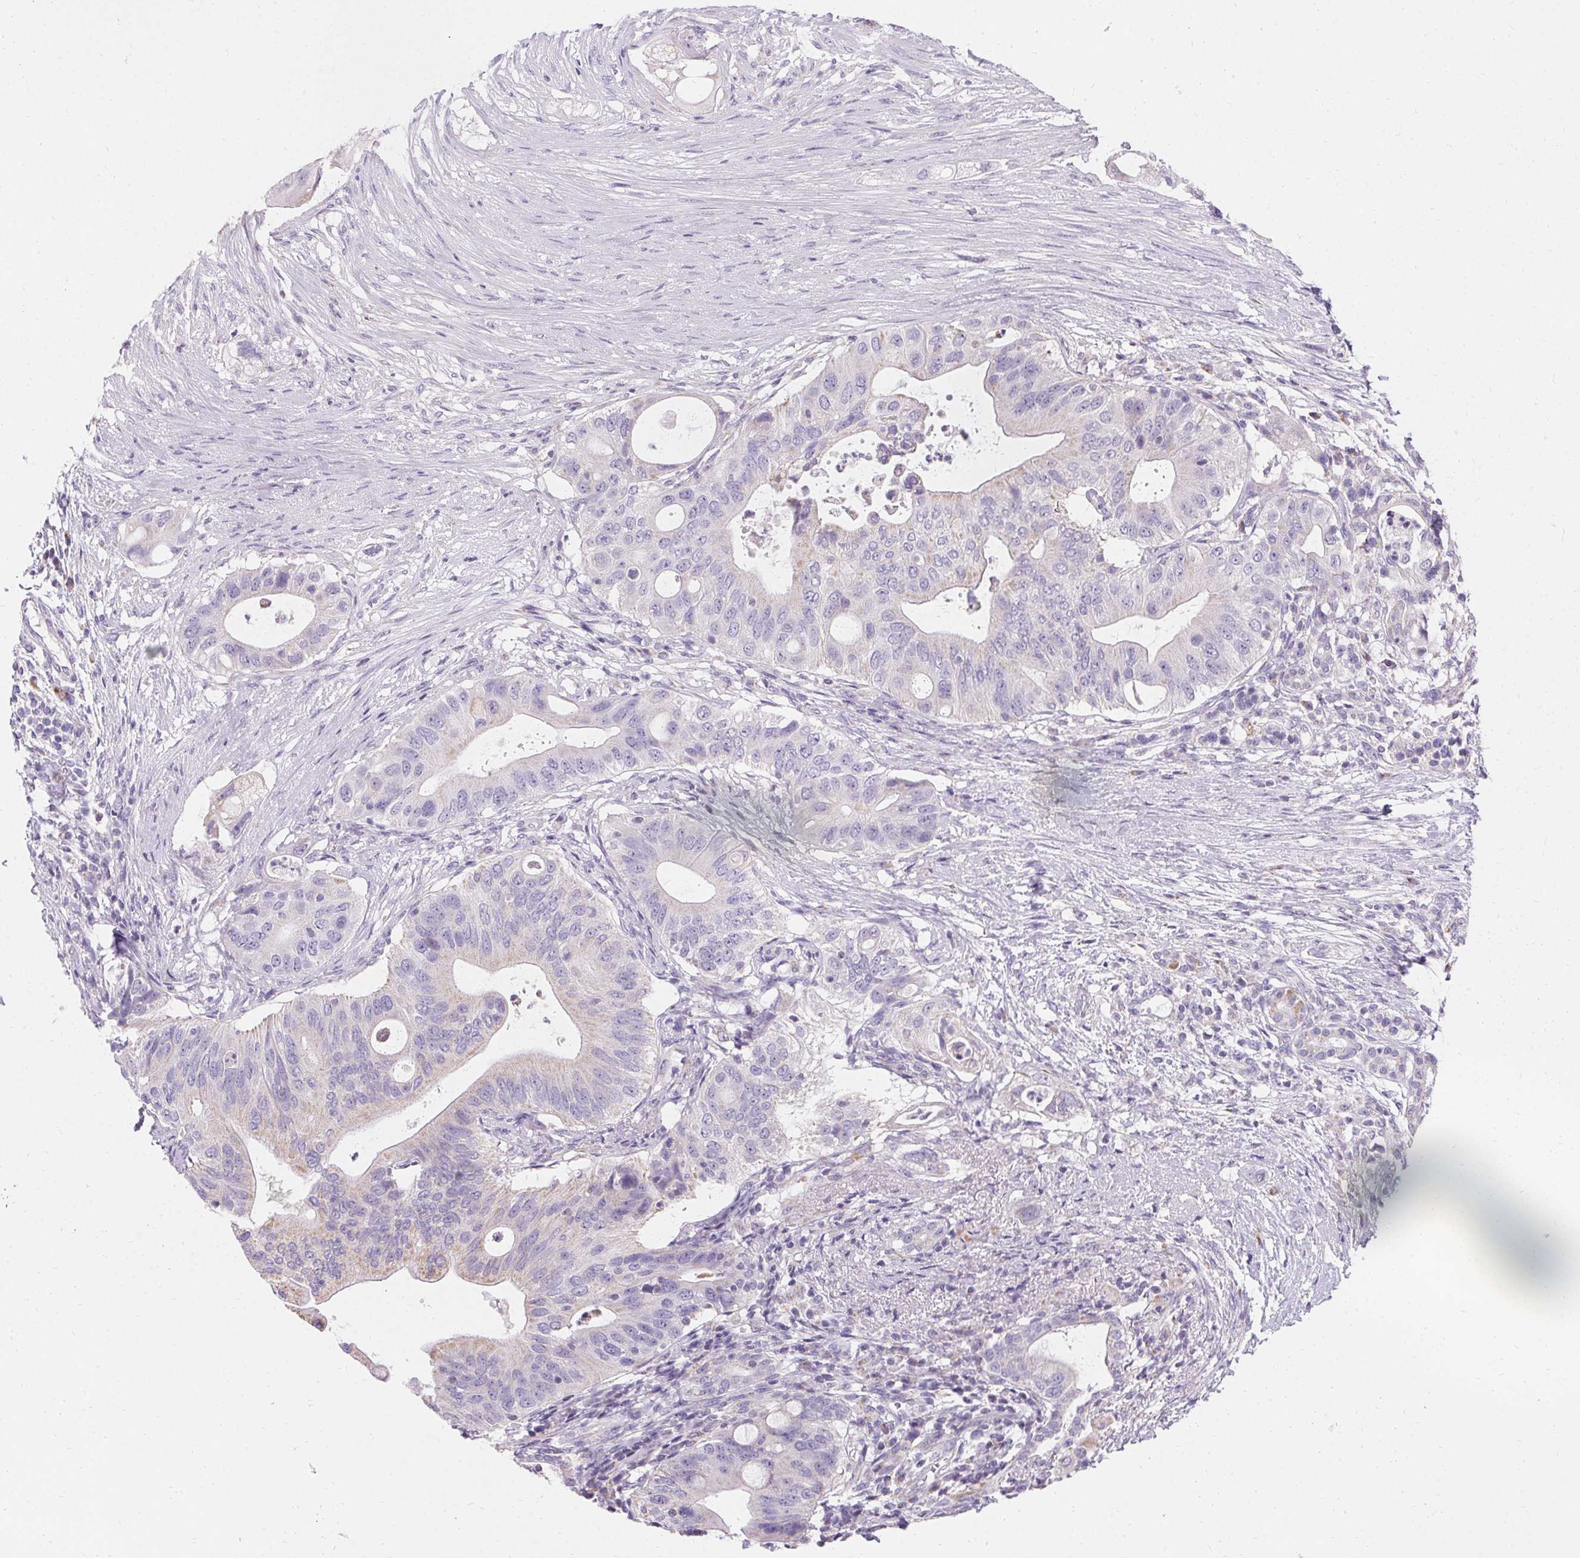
{"staining": {"intensity": "weak", "quantity": "<25%", "location": "cytoplasmic/membranous"}, "tissue": "pancreatic cancer", "cell_type": "Tumor cells", "image_type": "cancer", "snomed": [{"axis": "morphology", "description": "Adenocarcinoma, NOS"}, {"axis": "topography", "description": "Pancreas"}], "caption": "Photomicrograph shows no protein positivity in tumor cells of pancreatic adenocarcinoma tissue.", "gene": "ASGR2", "patient": {"sex": "female", "age": 72}}